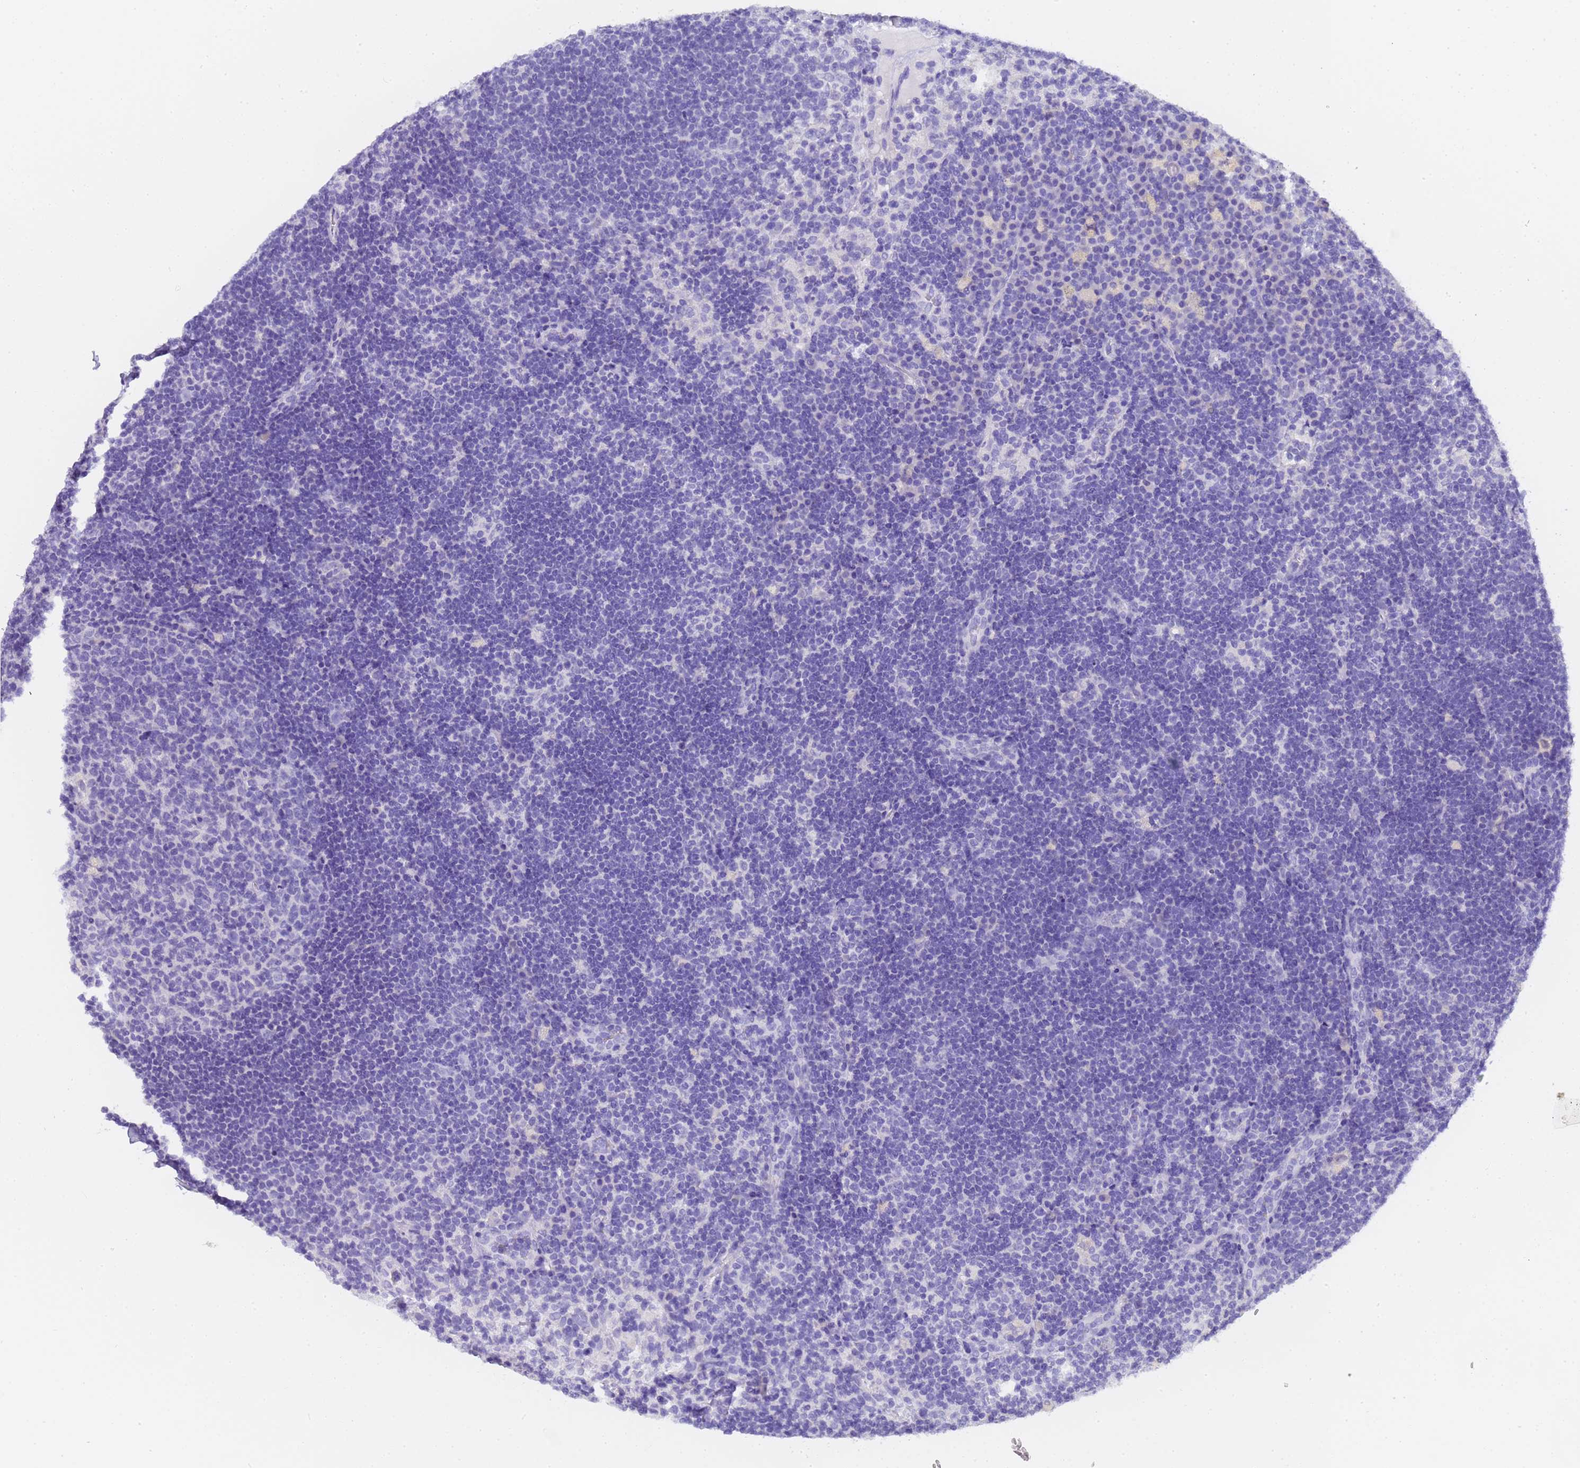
{"staining": {"intensity": "negative", "quantity": "none", "location": "none"}, "tissue": "lymph node", "cell_type": "Germinal center cells", "image_type": "normal", "snomed": [{"axis": "morphology", "description": "Normal tissue, NOS"}, {"axis": "topography", "description": "Lymph node"}], "caption": "Human lymph node stained for a protein using immunohistochemistry (IHC) displays no expression in germinal center cells.", "gene": "GABRA1", "patient": {"sex": "female", "age": 70}}